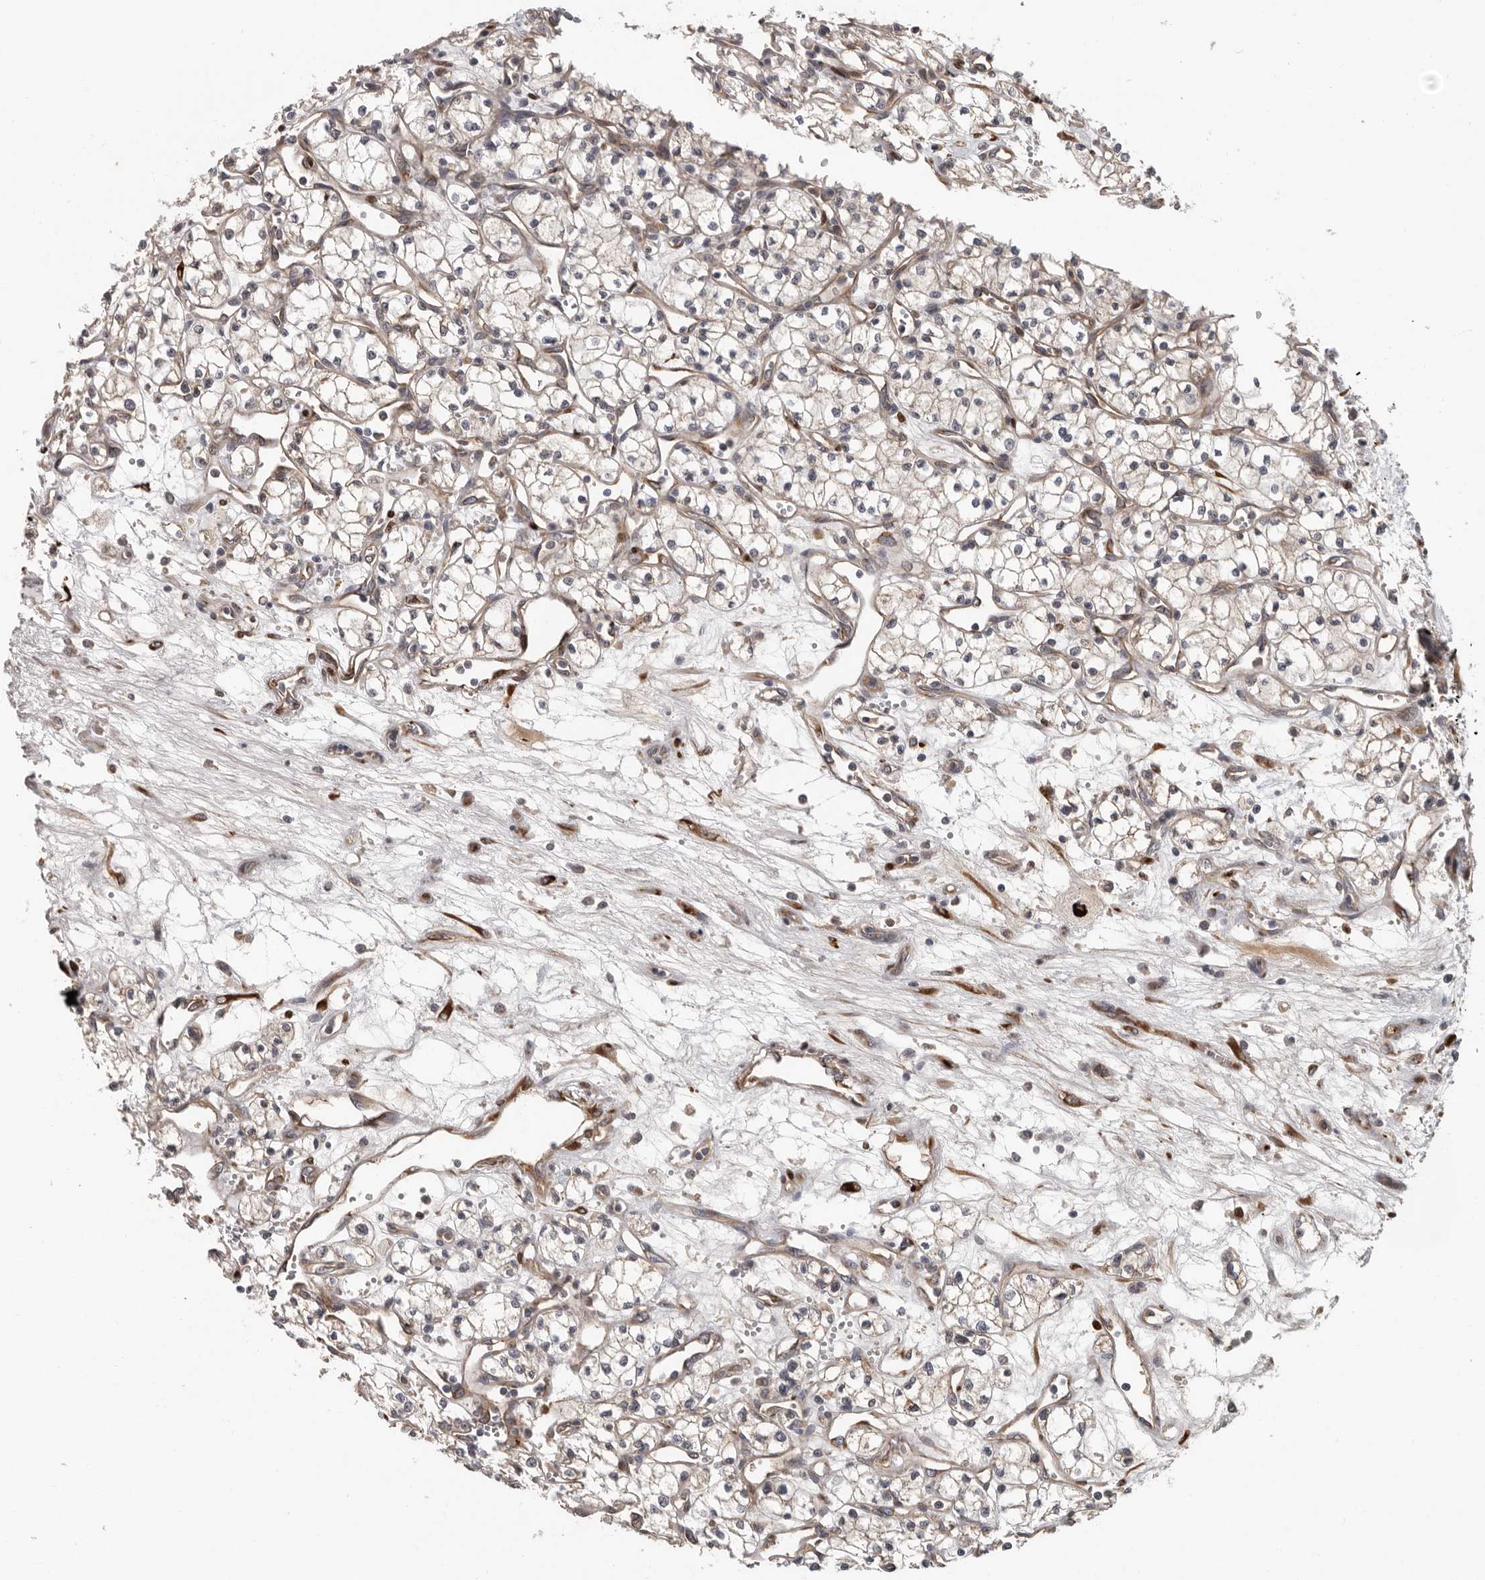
{"staining": {"intensity": "weak", "quantity": ">75%", "location": "cytoplasmic/membranous"}, "tissue": "renal cancer", "cell_type": "Tumor cells", "image_type": "cancer", "snomed": [{"axis": "morphology", "description": "Adenocarcinoma, NOS"}, {"axis": "topography", "description": "Kidney"}], "caption": "Immunohistochemical staining of human renal cancer (adenocarcinoma) shows low levels of weak cytoplasmic/membranous staining in about >75% of tumor cells. (DAB IHC with brightfield microscopy, high magnification).", "gene": "MTF1", "patient": {"sex": "male", "age": 59}}